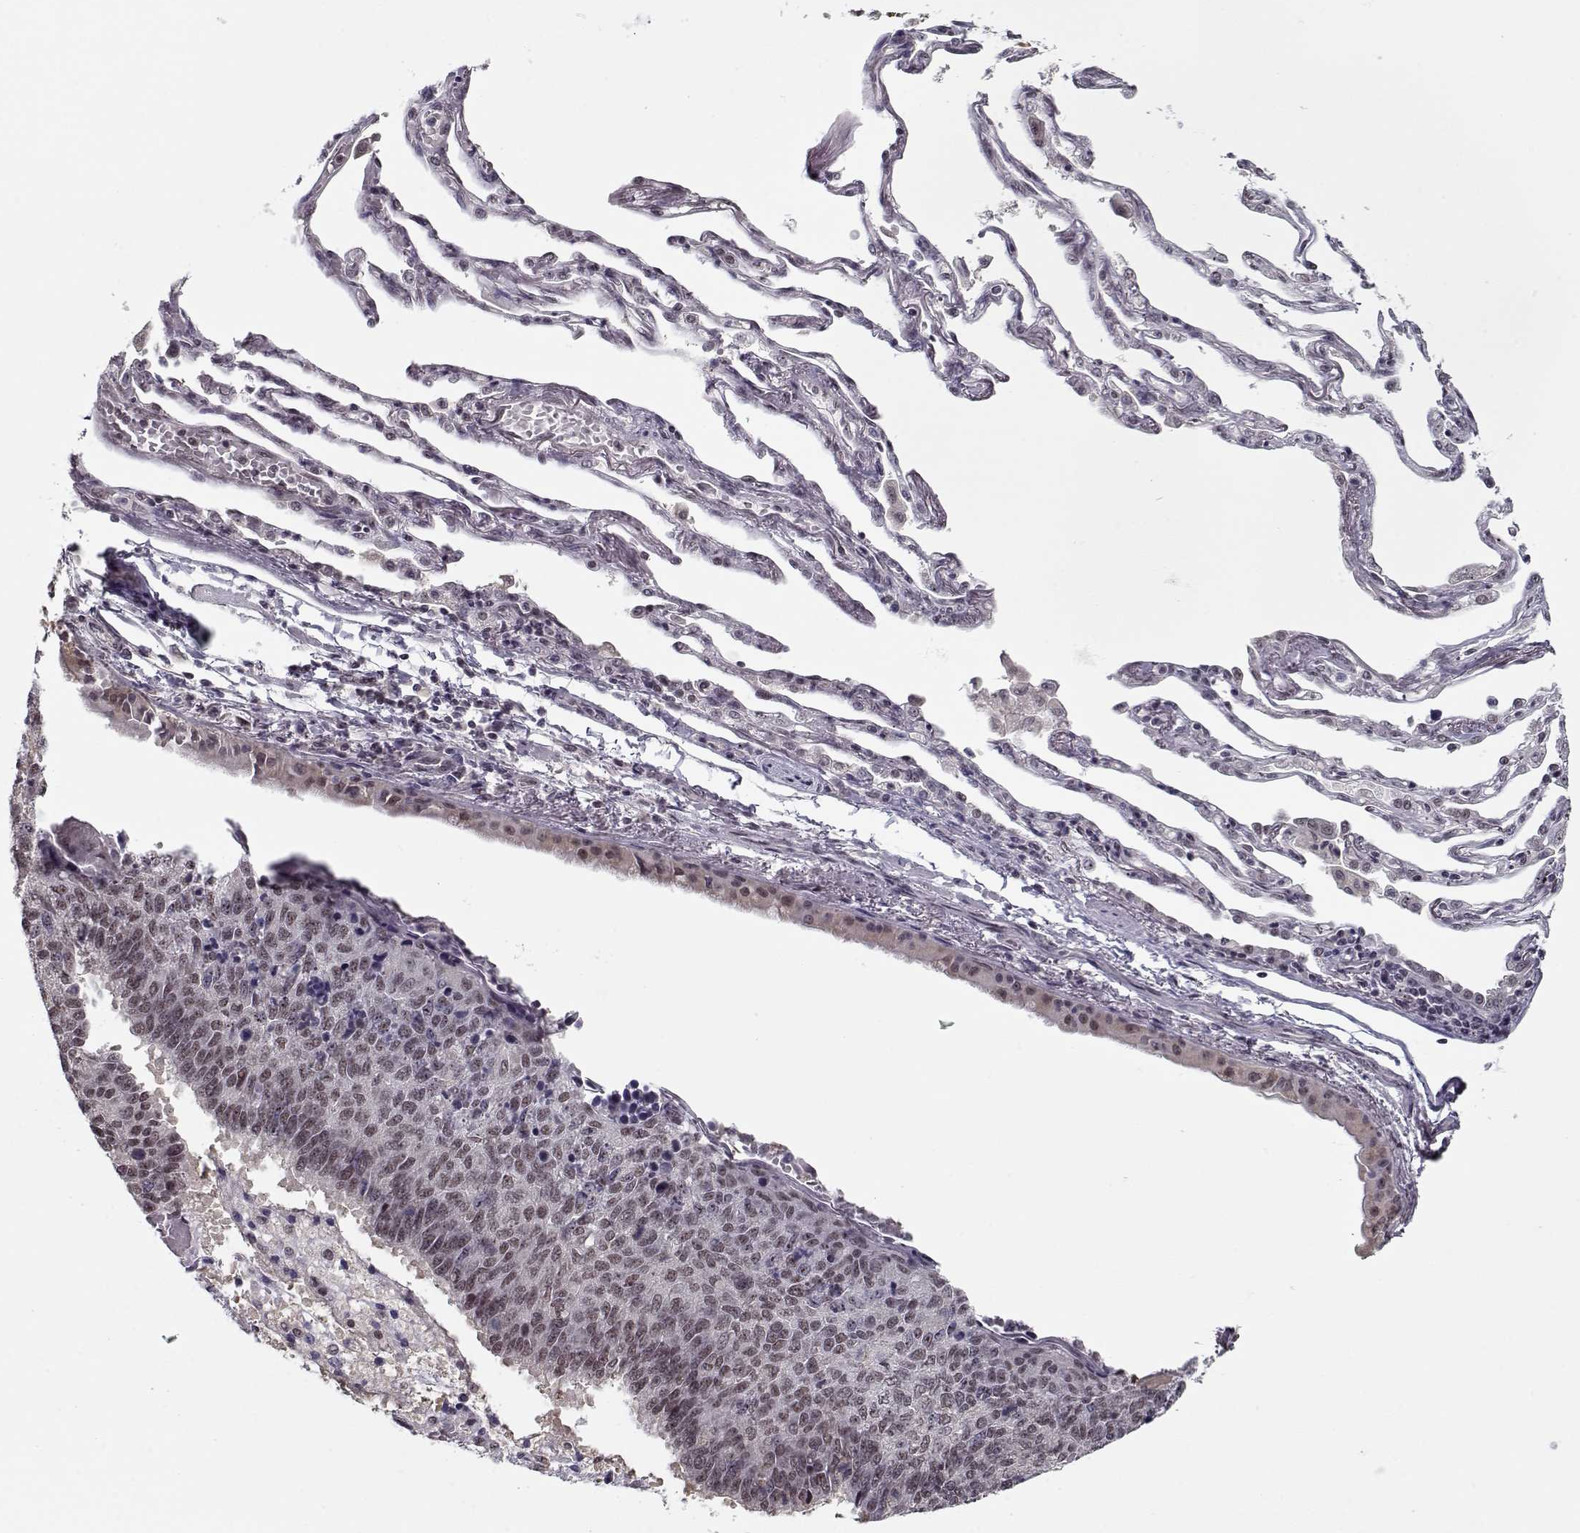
{"staining": {"intensity": "weak", "quantity": "25%-75%", "location": "nuclear"}, "tissue": "lung cancer", "cell_type": "Tumor cells", "image_type": "cancer", "snomed": [{"axis": "morphology", "description": "Squamous cell carcinoma, NOS"}, {"axis": "topography", "description": "Lung"}], "caption": "IHC micrograph of neoplastic tissue: lung squamous cell carcinoma stained using immunohistochemistry (IHC) shows low levels of weak protein expression localized specifically in the nuclear of tumor cells, appearing as a nuclear brown color.", "gene": "TESPA1", "patient": {"sex": "male", "age": 73}}